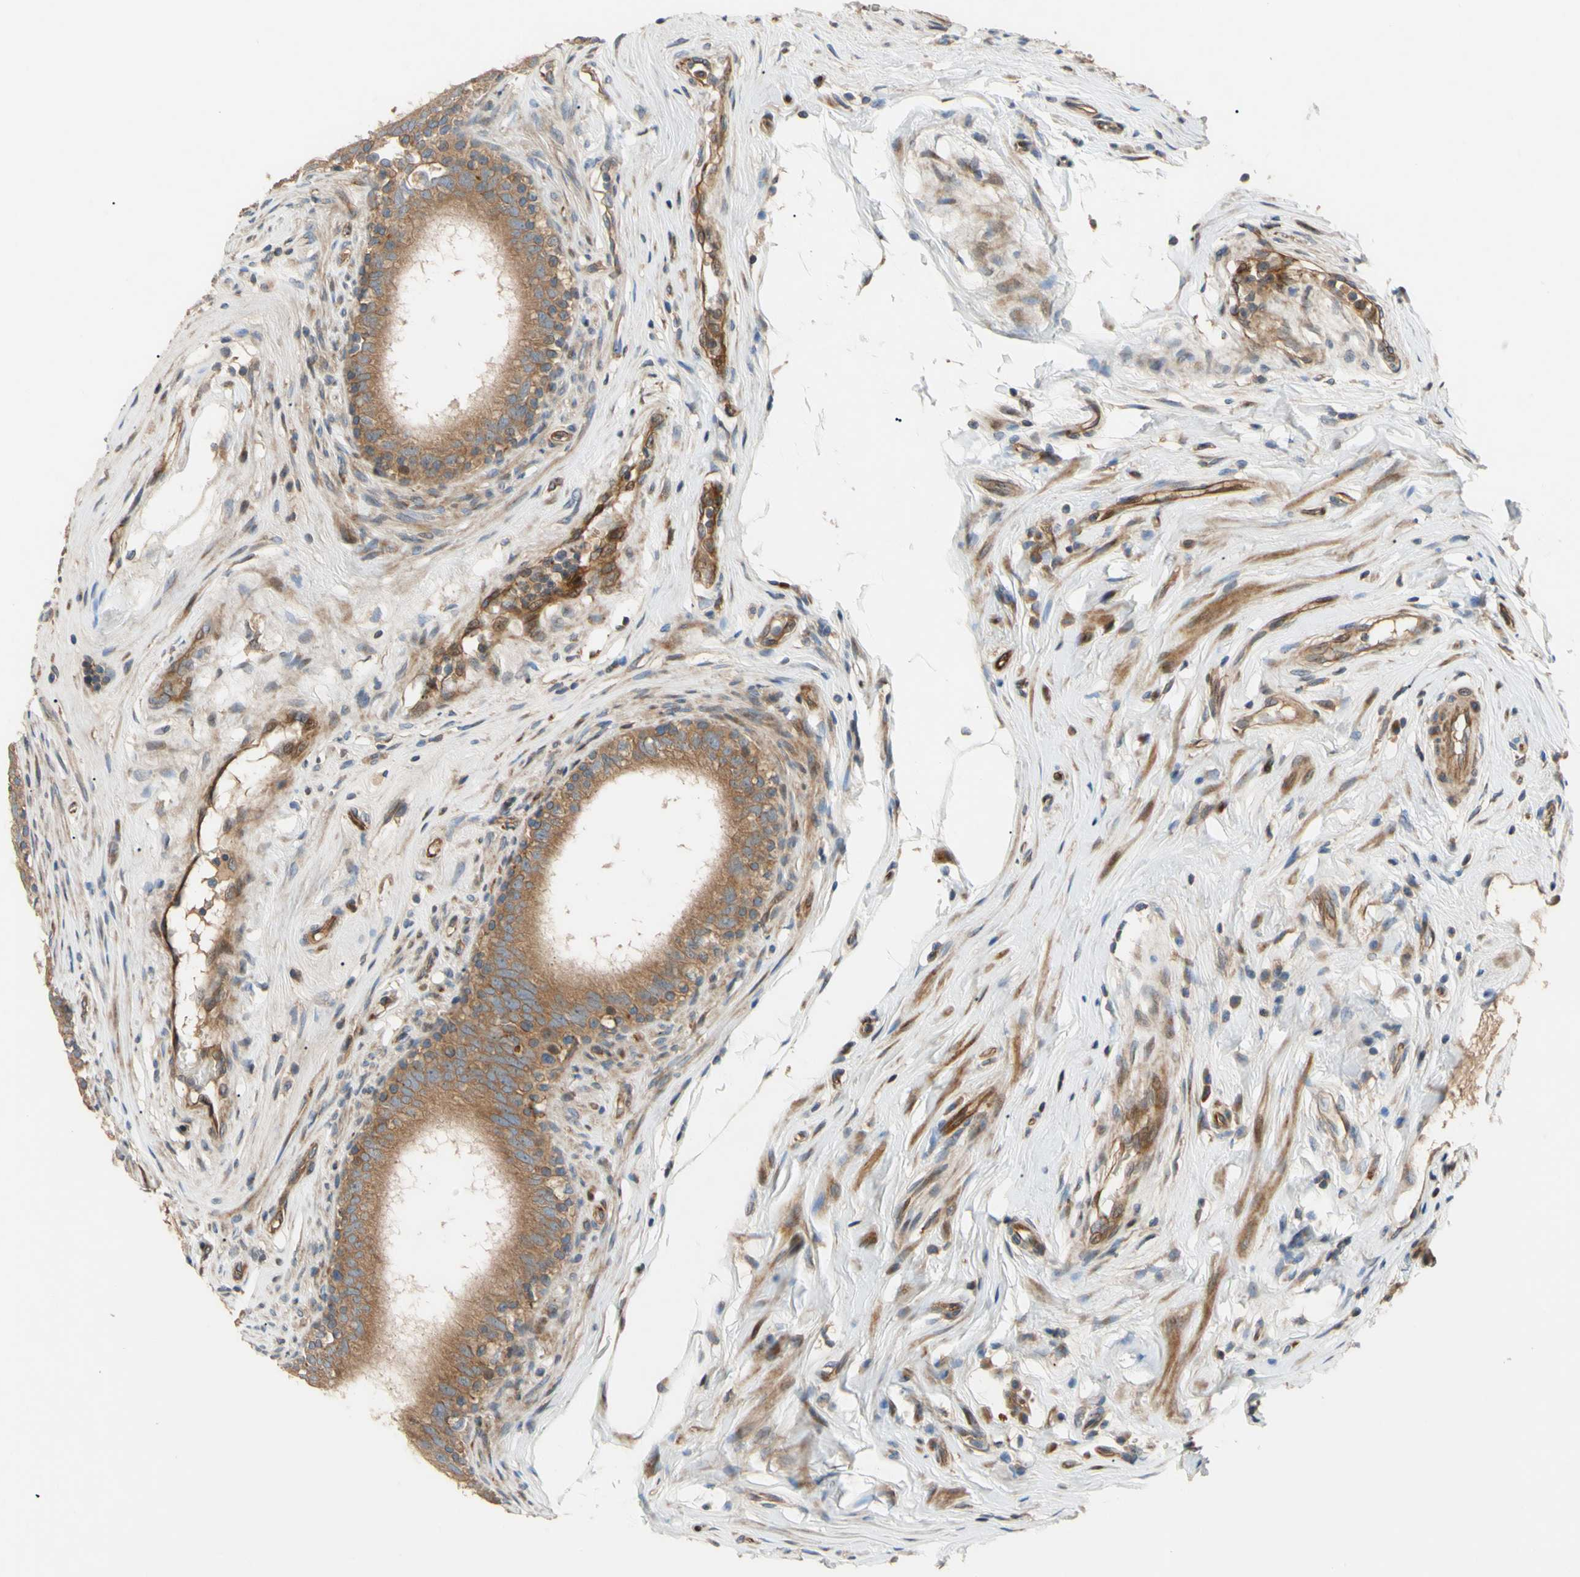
{"staining": {"intensity": "moderate", "quantity": ">75%", "location": "cytoplasmic/membranous"}, "tissue": "epididymis", "cell_type": "Glandular cells", "image_type": "normal", "snomed": [{"axis": "morphology", "description": "Normal tissue, NOS"}, {"axis": "morphology", "description": "Inflammation, NOS"}, {"axis": "topography", "description": "Epididymis"}], "caption": "Glandular cells show medium levels of moderate cytoplasmic/membranous positivity in about >75% of cells in benign human epididymis. Nuclei are stained in blue.", "gene": "SPTLC1", "patient": {"sex": "male", "age": 84}}